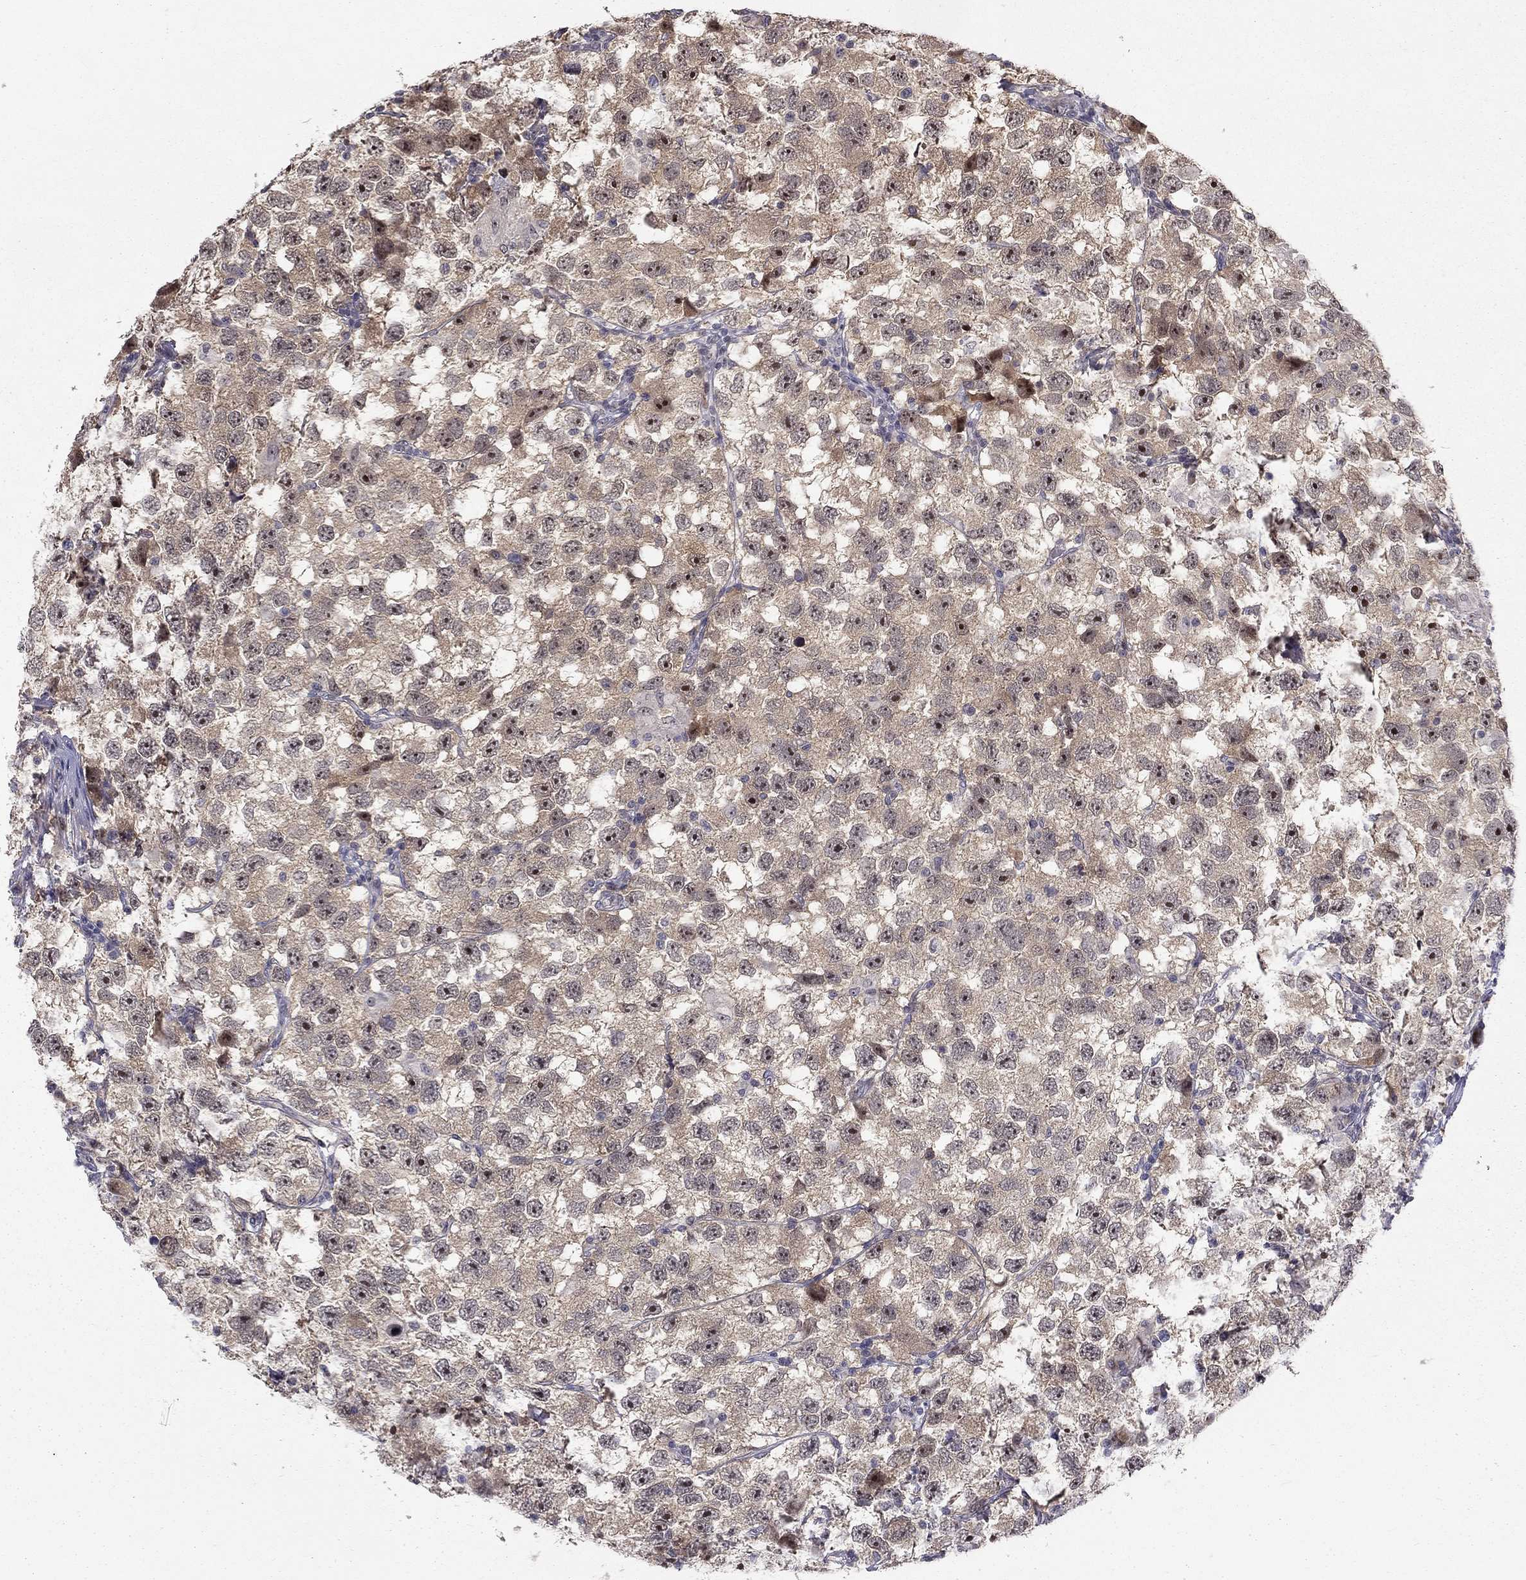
{"staining": {"intensity": "moderate", "quantity": "<25%", "location": "cytoplasmic/membranous,nuclear"}, "tissue": "testis cancer", "cell_type": "Tumor cells", "image_type": "cancer", "snomed": [{"axis": "morphology", "description": "Seminoma, NOS"}, {"axis": "topography", "description": "Testis"}], "caption": "Immunohistochemistry image of testis seminoma stained for a protein (brown), which shows low levels of moderate cytoplasmic/membranous and nuclear positivity in about <25% of tumor cells.", "gene": "STXBP6", "patient": {"sex": "male", "age": 26}}